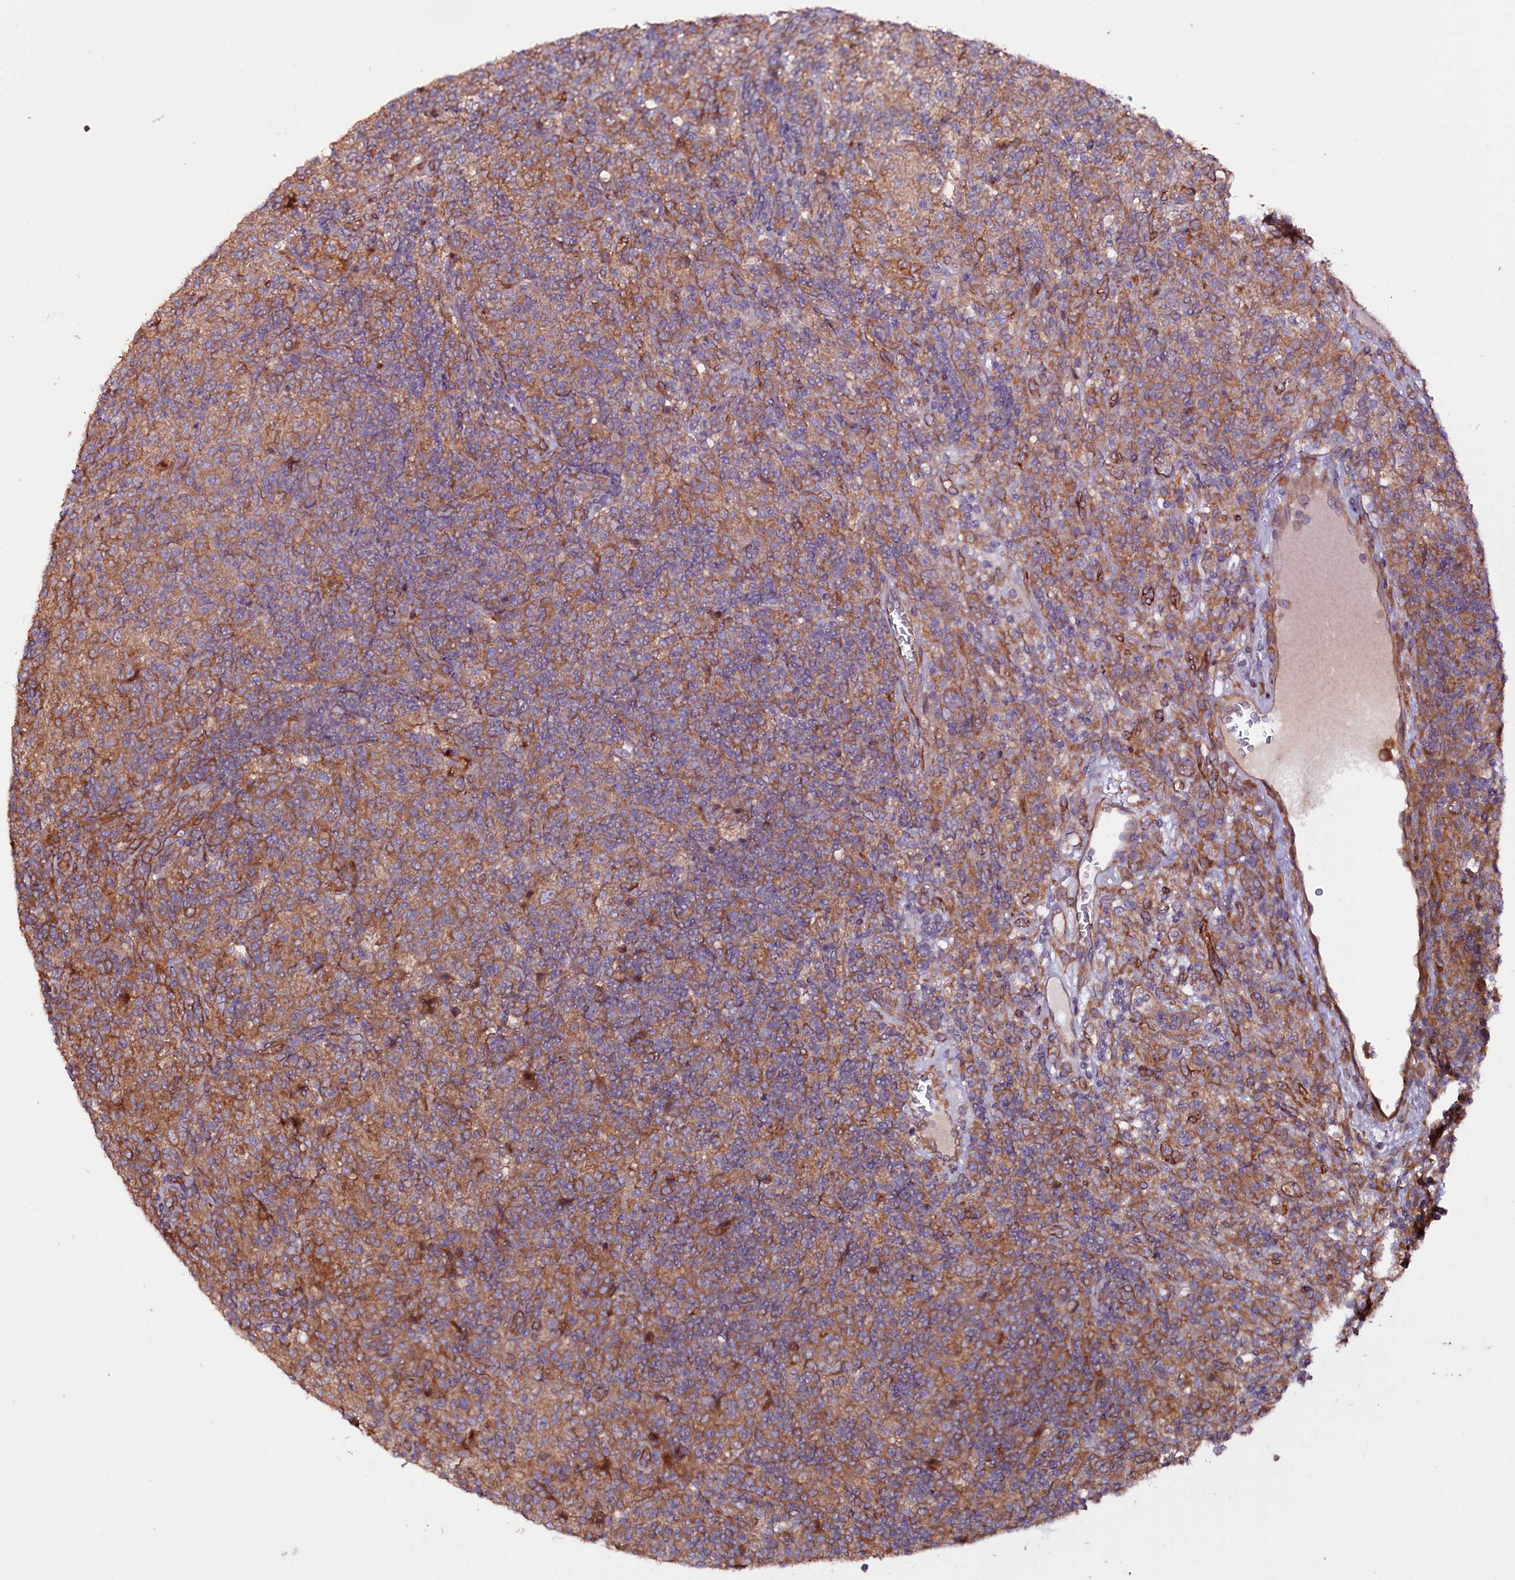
{"staining": {"intensity": "moderate", "quantity": ">75%", "location": "cytoplasmic/membranous"}, "tissue": "lymphoma", "cell_type": "Tumor cells", "image_type": "cancer", "snomed": [{"axis": "morphology", "description": "Hodgkin's disease, NOS"}, {"axis": "topography", "description": "Lymph node"}], "caption": "Protein analysis of Hodgkin's disease tissue exhibits moderate cytoplasmic/membranous expression in about >75% of tumor cells.", "gene": "CEP295", "patient": {"sex": "male", "age": 70}}